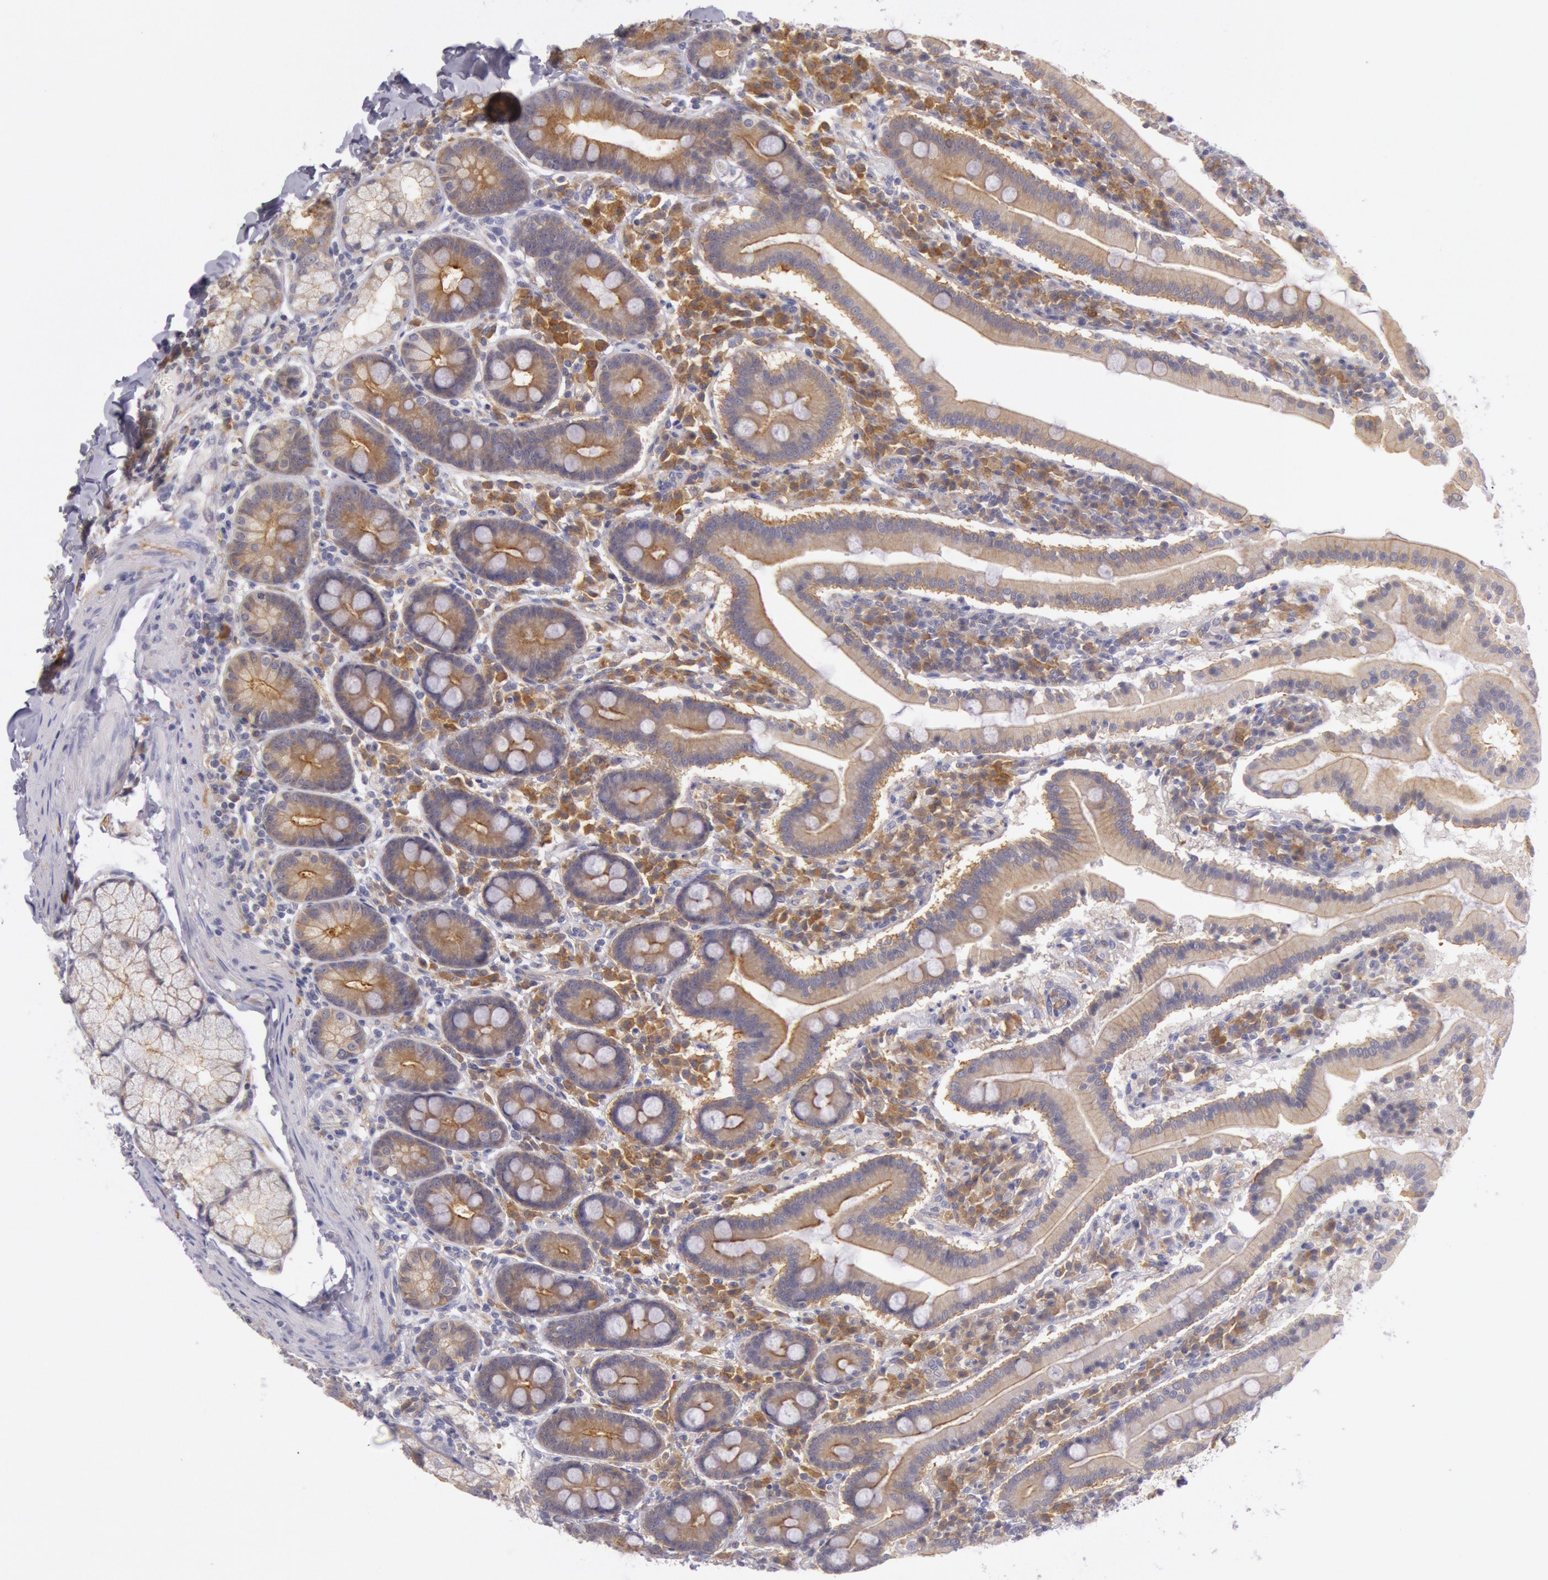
{"staining": {"intensity": "weak", "quantity": ">75%", "location": "cytoplasmic/membranous"}, "tissue": "duodenum", "cell_type": "Glandular cells", "image_type": "normal", "snomed": [{"axis": "morphology", "description": "Normal tissue, NOS"}, {"axis": "topography", "description": "Duodenum"}], "caption": "An image showing weak cytoplasmic/membranous positivity in approximately >75% of glandular cells in normal duodenum, as visualized by brown immunohistochemical staining.", "gene": "MYO5A", "patient": {"sex": "male", "age": 50}}